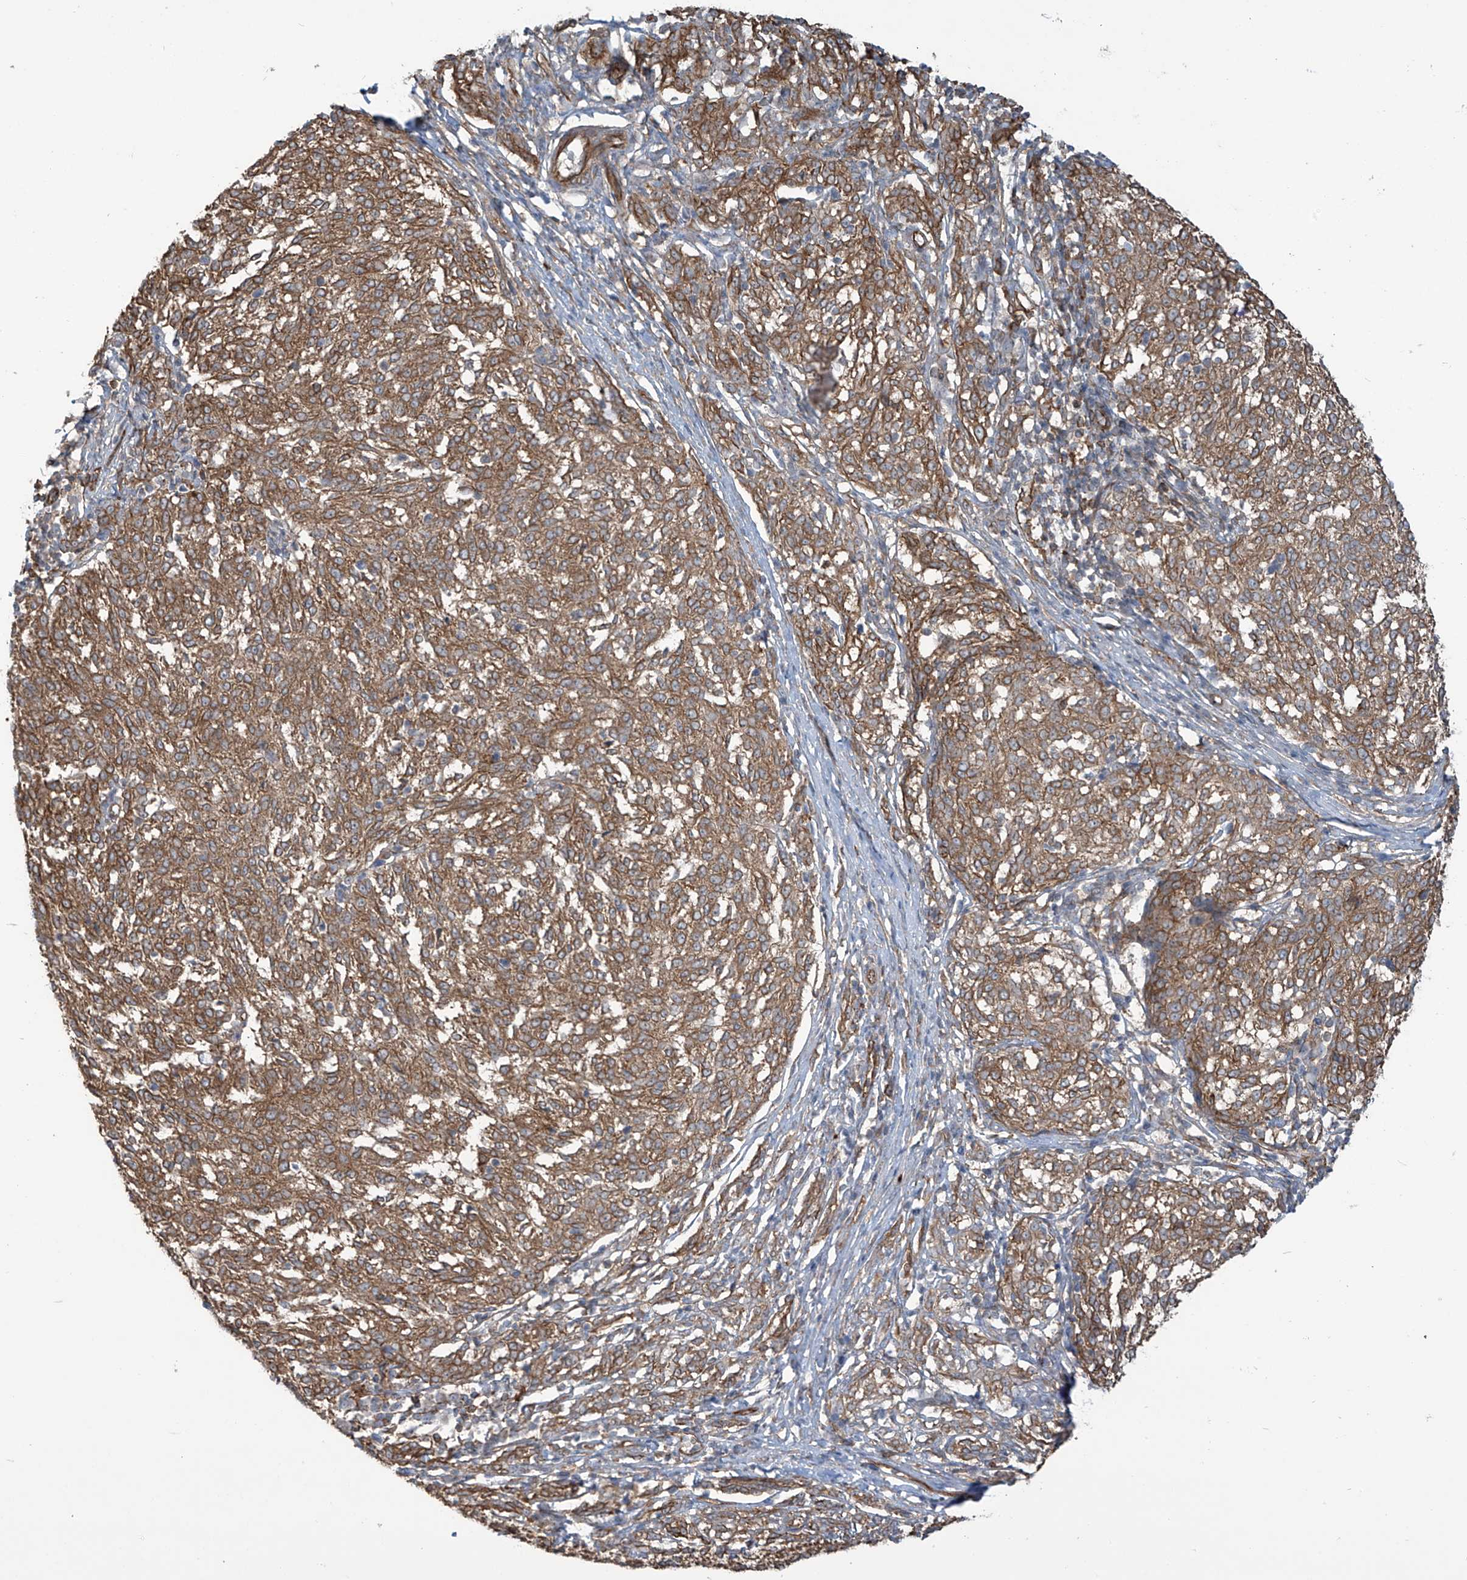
{"staining": {"intensity": "moderate", "quantity": ">75%", "location": "cytoplasmic/membranous"}, "tissue": "melanoma", "cell_type": "Tumor cells", "image_type": "cancer", "snomed": [{"axis": "morphology", "description": "Malignant melanoma, NOS"}, {"axis": "topography", "description": "Skin"}], "caption": "IHC micrograph of neoplastic tissue: human malignant melanoma stained using immunohistochemistry reveals medium levels of moderate protein expression localized specifically in the cytoplasmic/membranous of tumor cells, appearing as a cytoplasmic/membranous brown color.", "gene": "SLC9A2", "patient": {"sex": "female", "age": 72}}